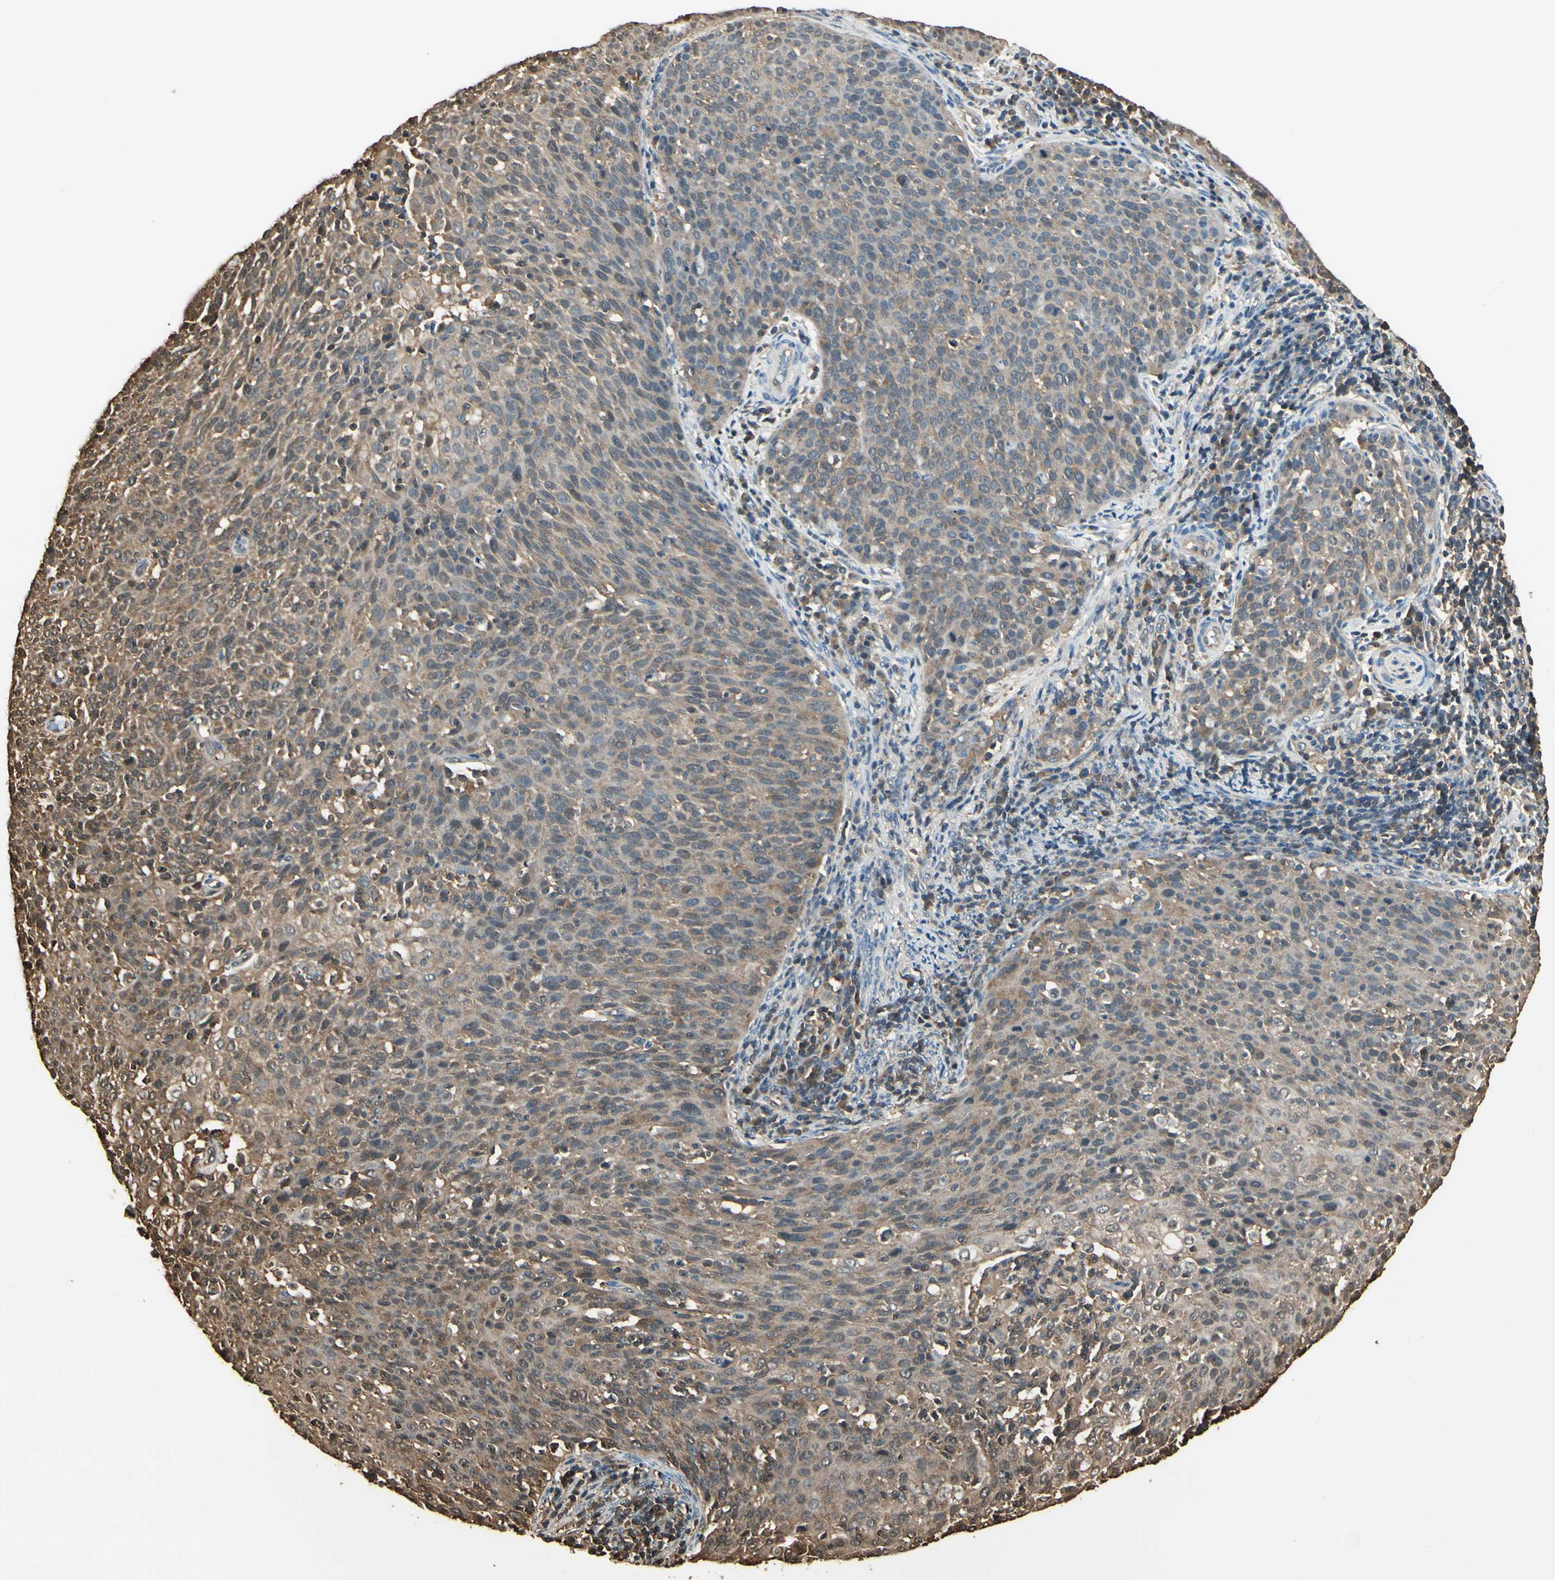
{"staining": {"intensity": "moderate", "quantity": "25%-75%", "location": "cytoplasmic/membranous"}, "tissue": "cervical cancer", "cell_type": "Tumor cells", "image_type": "cancer", "snomed": [{"axis": "morphology", "description": "Squamous cell carcinoma, NOS"}, {"axis": "topography", "description": "Cervix"}], "caption": "Tumor cells demonstrate moderate cytoplasmic/membranous expression in about 25%-75% of cells in cervical cancer (squamous cell carcinoma). (IHC, brightfield microscopy, high magnification).", "gene": "YWHAE", "patient": {"sex": "female", "age": 38}}